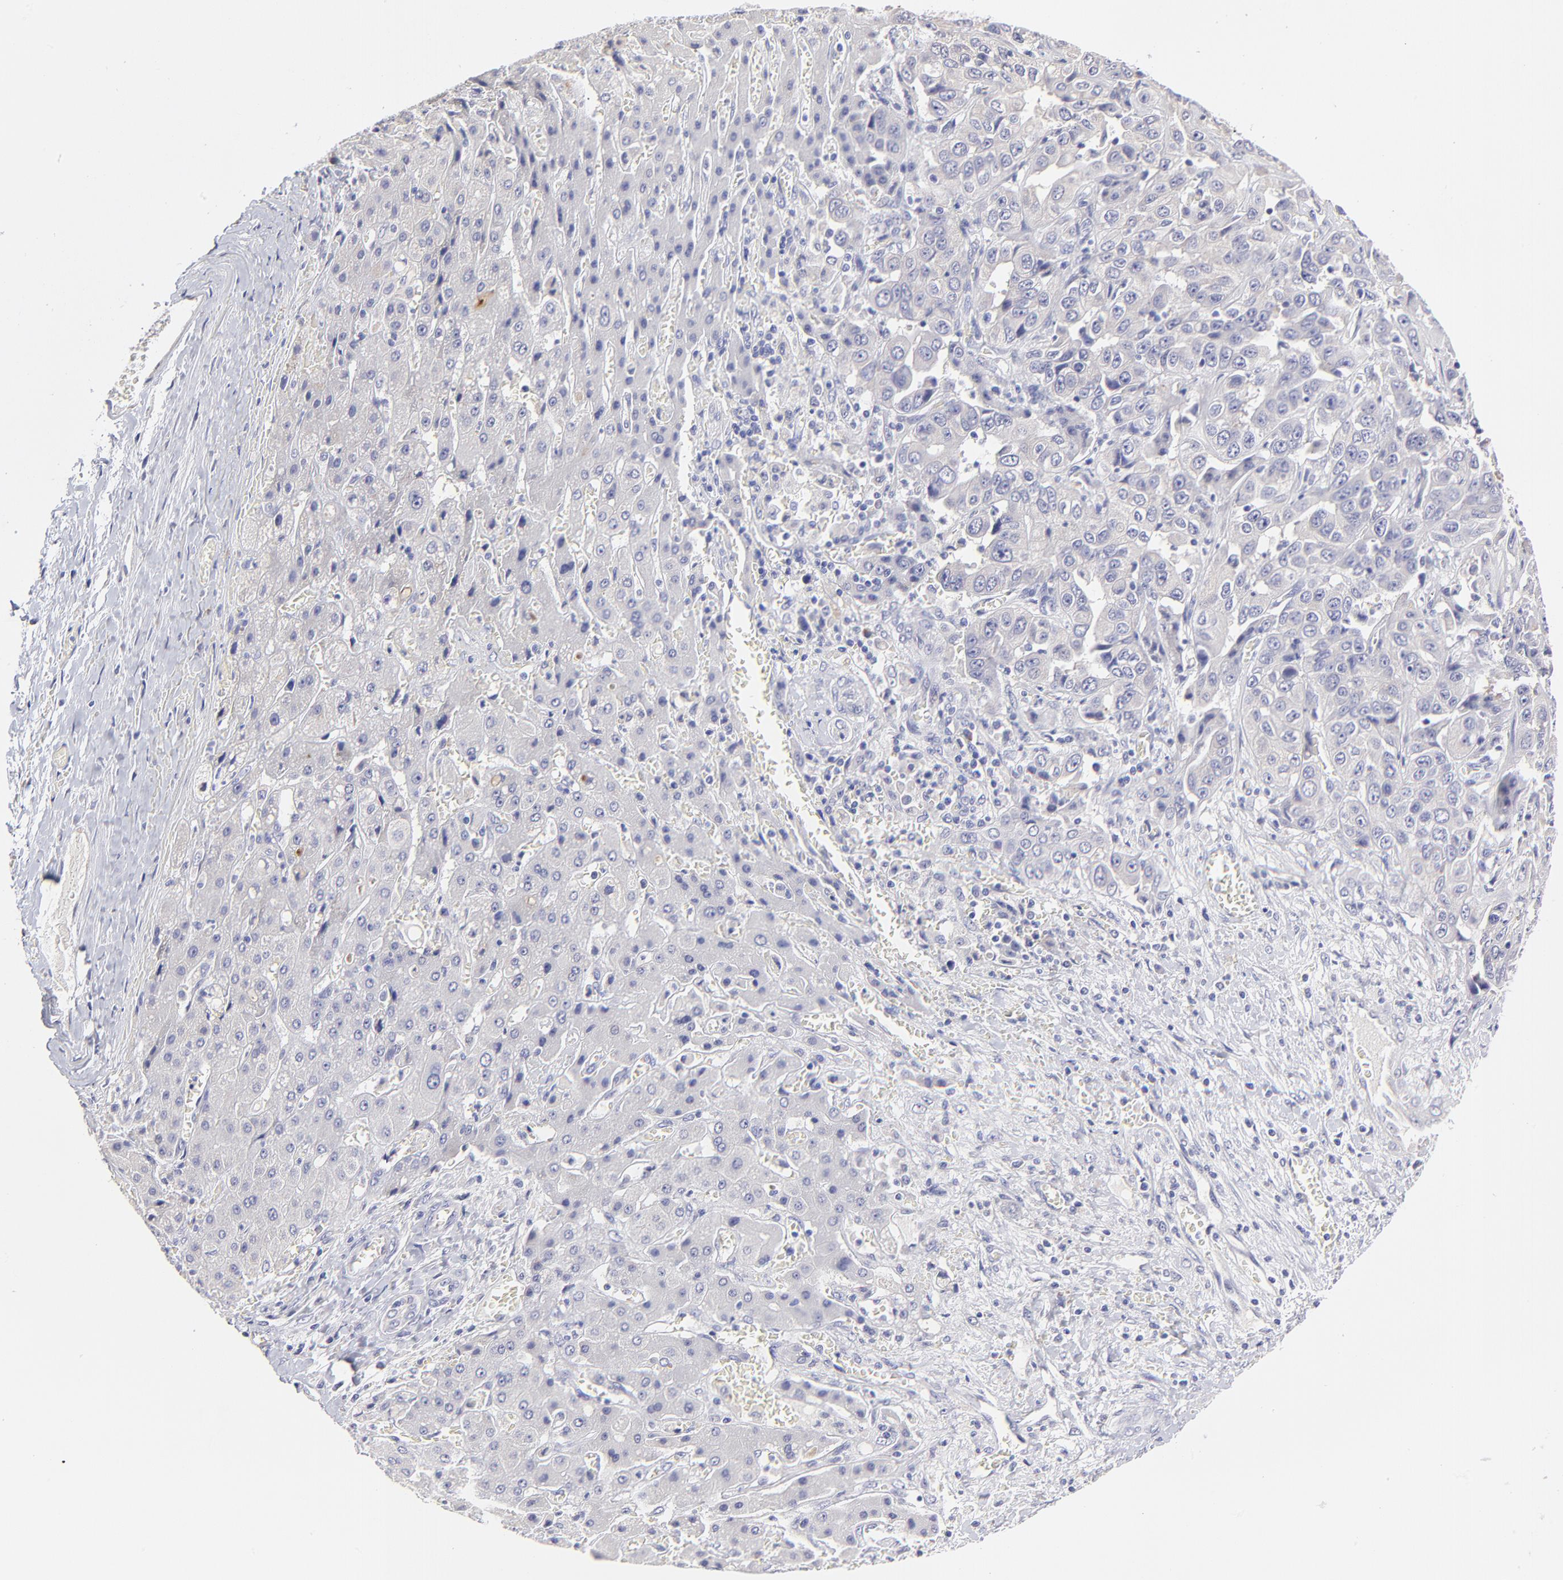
{"staining": {"intensity": "negative", "quantity": "none", "location": "none"}, "tissue": "liver cancer", "cell_type": "Tumor cells", "image_type": "cancer", "snomed": [{"axis": "morphology", "description": "Cholangiocarcinoma"}, {"axis": "topography", "description": "Liver"}], "caption": "The immunohistochemistry photomicrograph has no significant expression in tumor cells of liver cancer tissue.", "gene": "BTG2", "patient": {"sex": "female", "age": 52}}